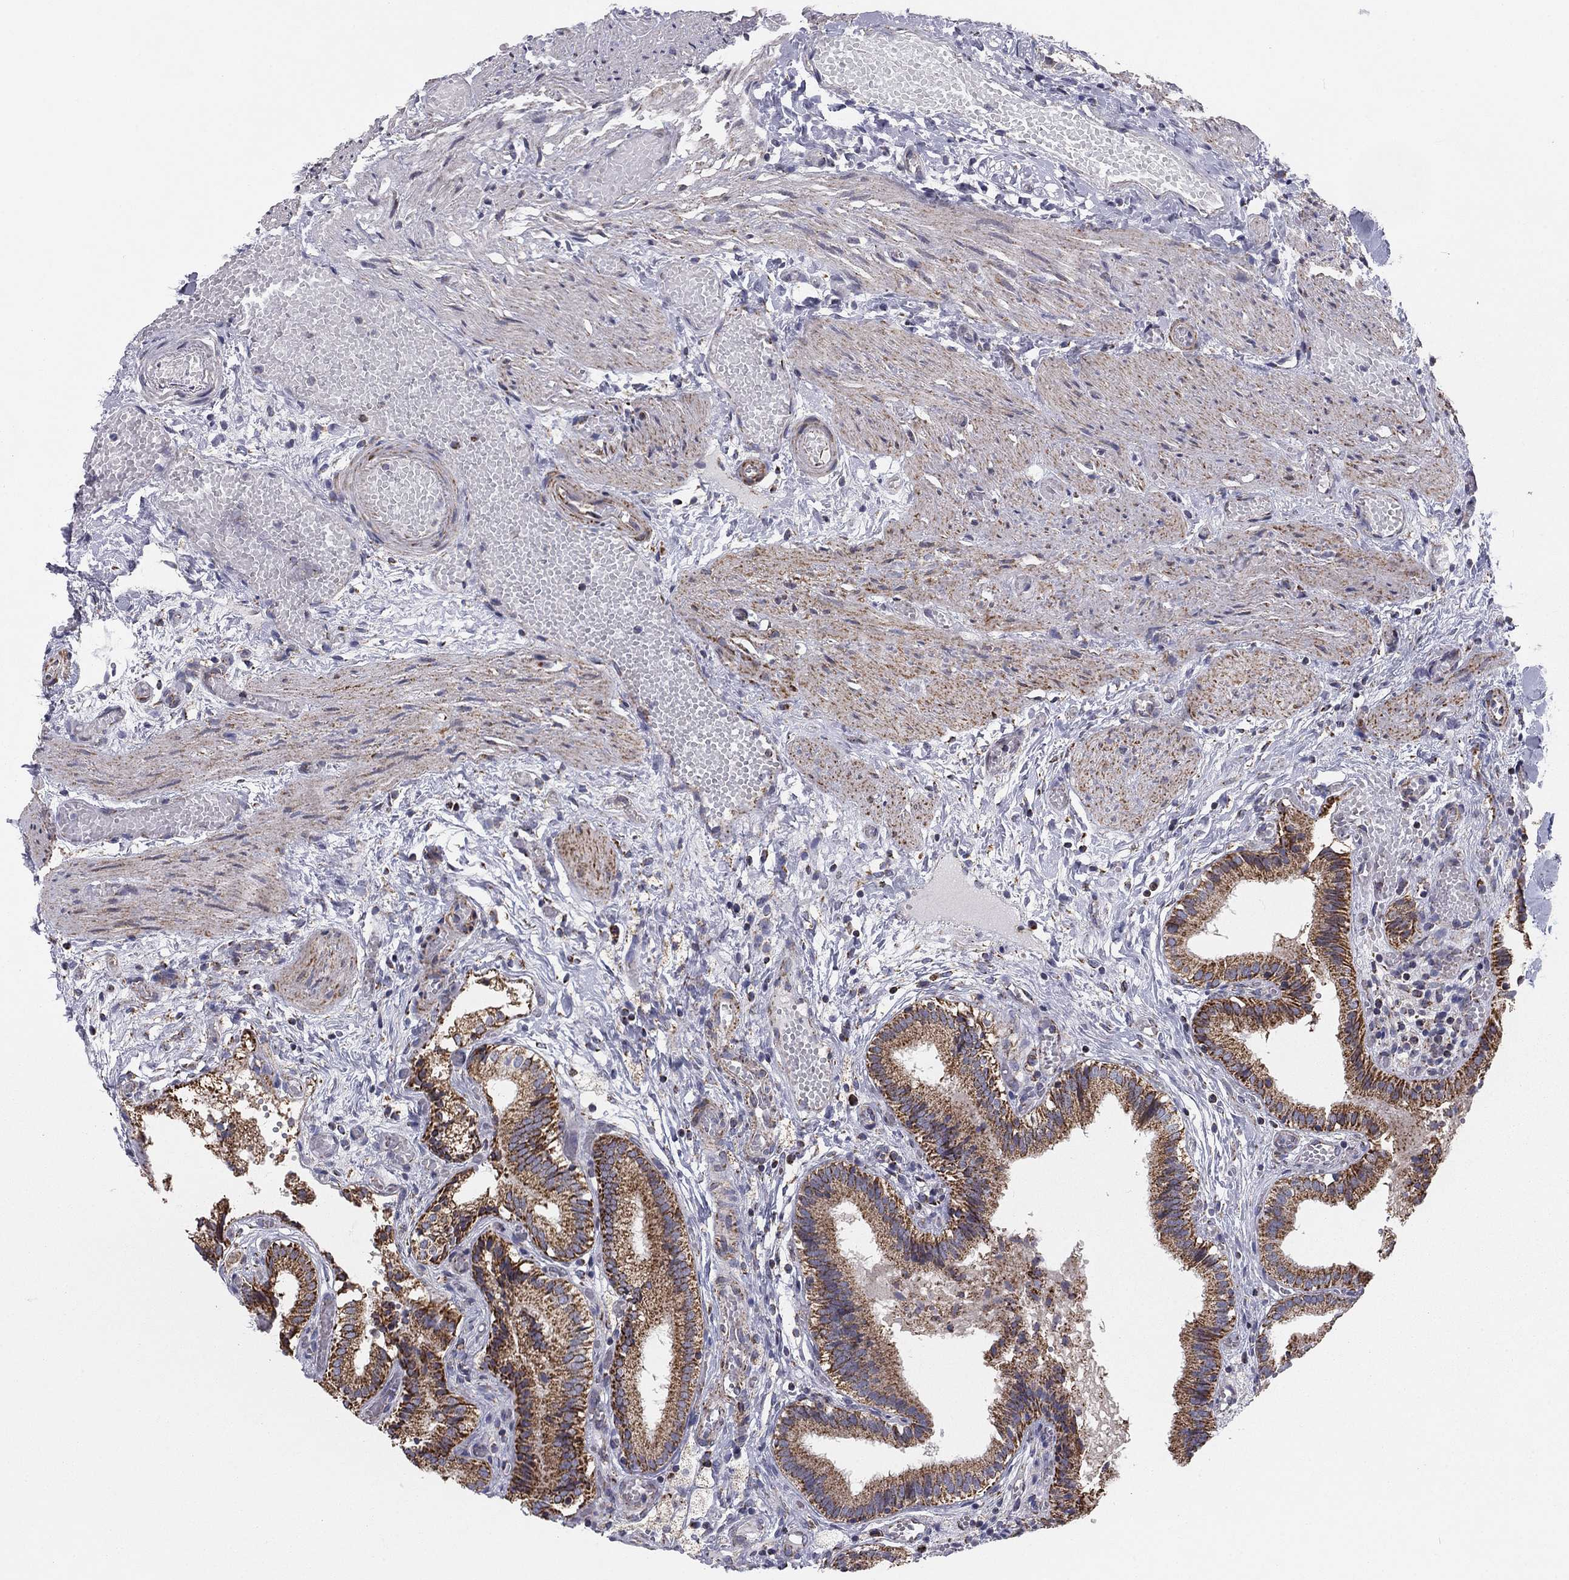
{"staining": {"intensity": "strong", "quantity": ">75%", "location": "cytoplasmic/membranous"}, "tissue": "gallbladder", "cell_type": "Glandular cells", "image_type": "normal", "snomed": [{"axis": "morphology", "description": "Normal tissue, NOS"}, {"axis": "topography", "description": "Gallbladder"}], "caption": "IHC histopathology image of benign gallbladder: human gallbladder stained using IHC displays high levels of strong protein expression localized specifically in the cytoplasmic/membranous of glandular cells, appearing as a cytoplasmic/membranous brown color.", "gene": "NDUFV1", "patient": {"sex": "female", "age": 24}}